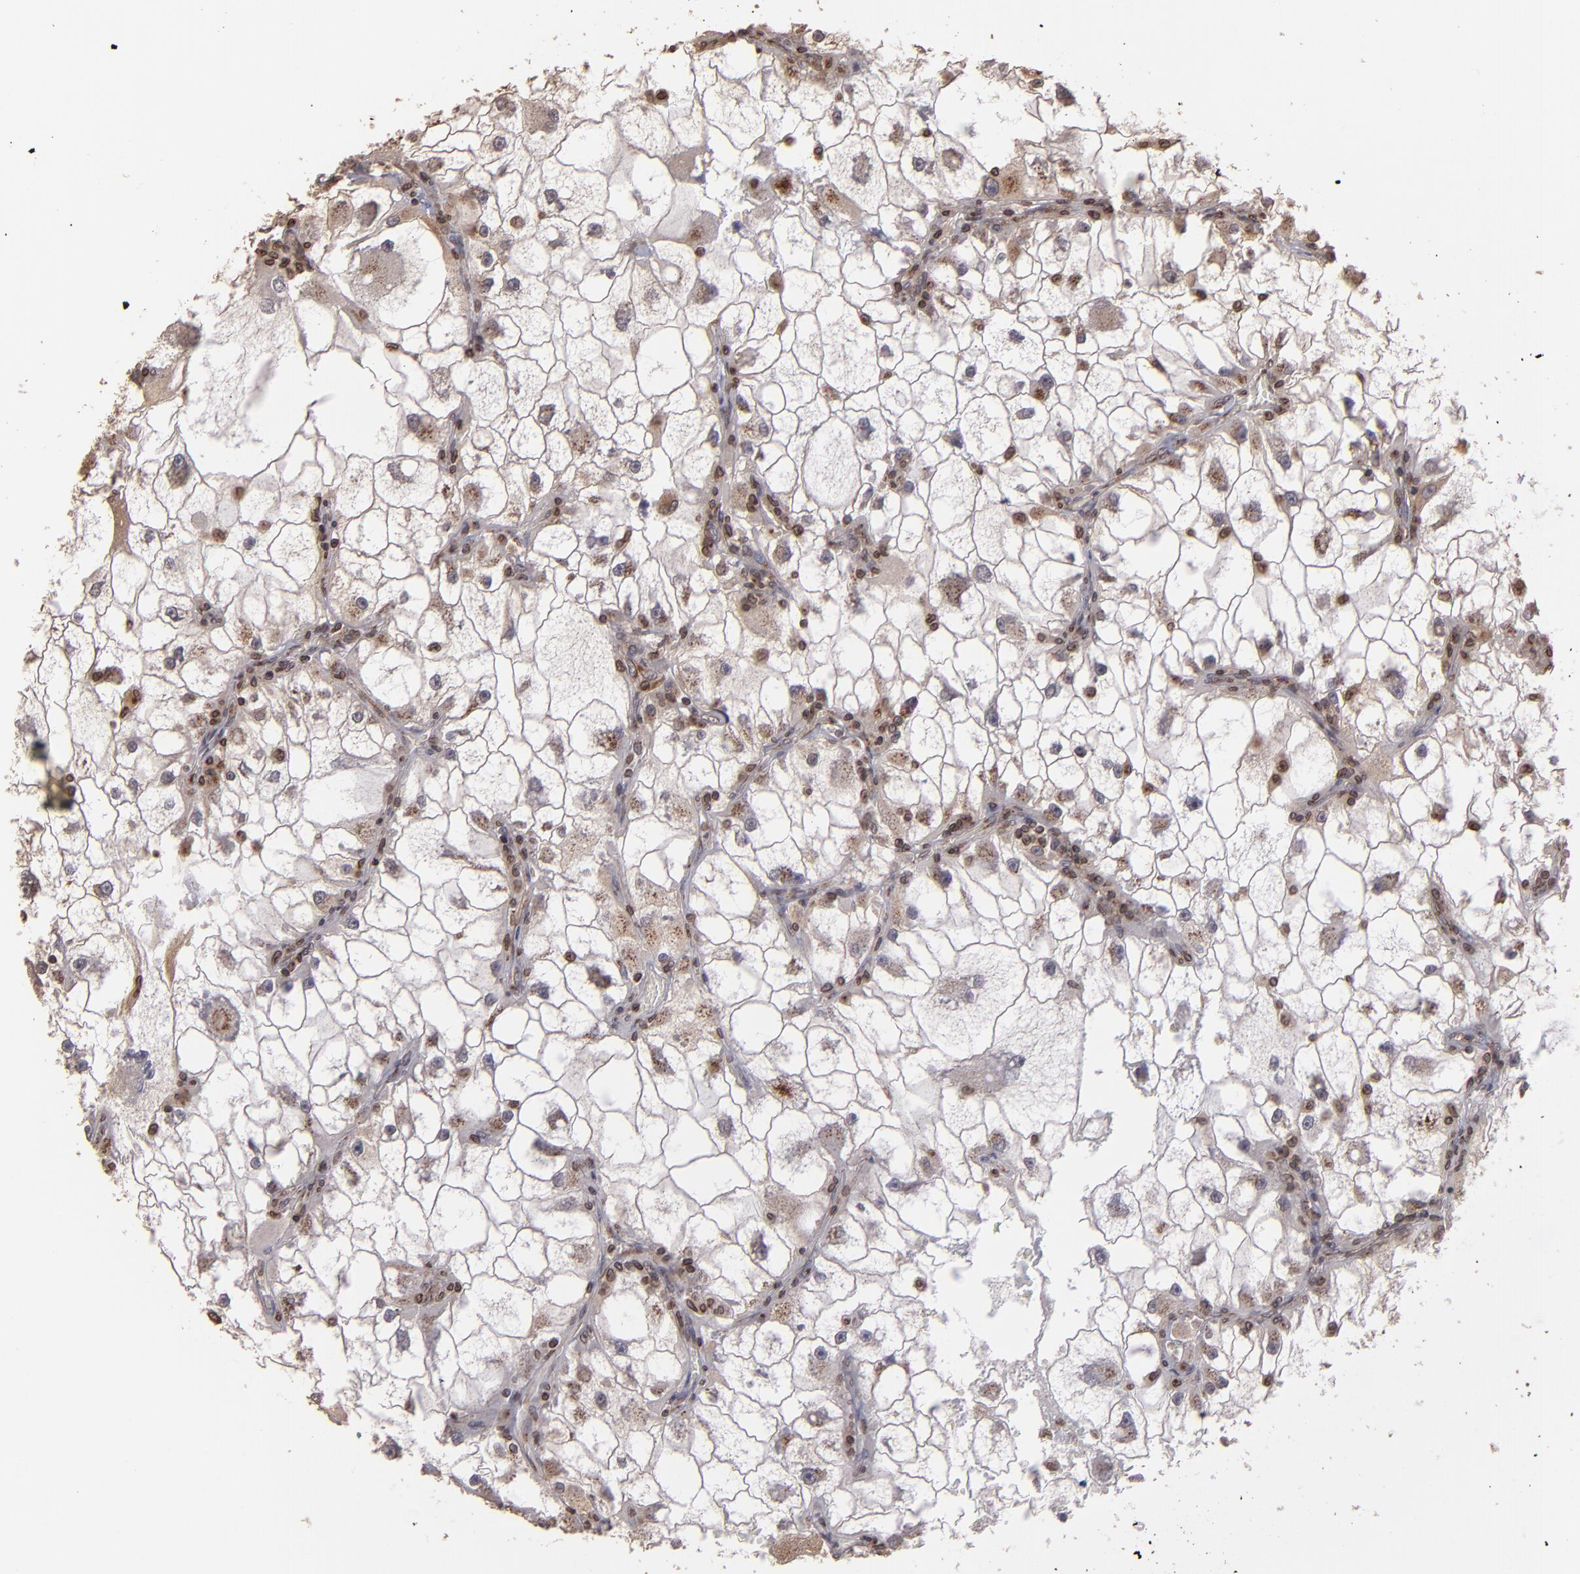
{"staining": {"intensity": "moderate", "quantity": "25%-75%", "location": "cytoplasmic/membranous"}, "tissue": "renal cancer", "cell_type": "Tumor cells", "image_type": "cancer", "snomed": [{"axis": "morphology", "description": "Adenocarcinoma, NOS"}, {"axis": "topography", "description": "Kidney"}], "caption": "Immunohistochemistry (IHC) (DAB (3,3'-diaminobenzidine)) staining of human renal cancer (adenocarcinoma) reveals moderate cytoplasmic/membranous protein staining in approximately 25%-75% of tumor cells.", "gene": "TRIP11", "patient": {"sex": "female", "age": 73}}